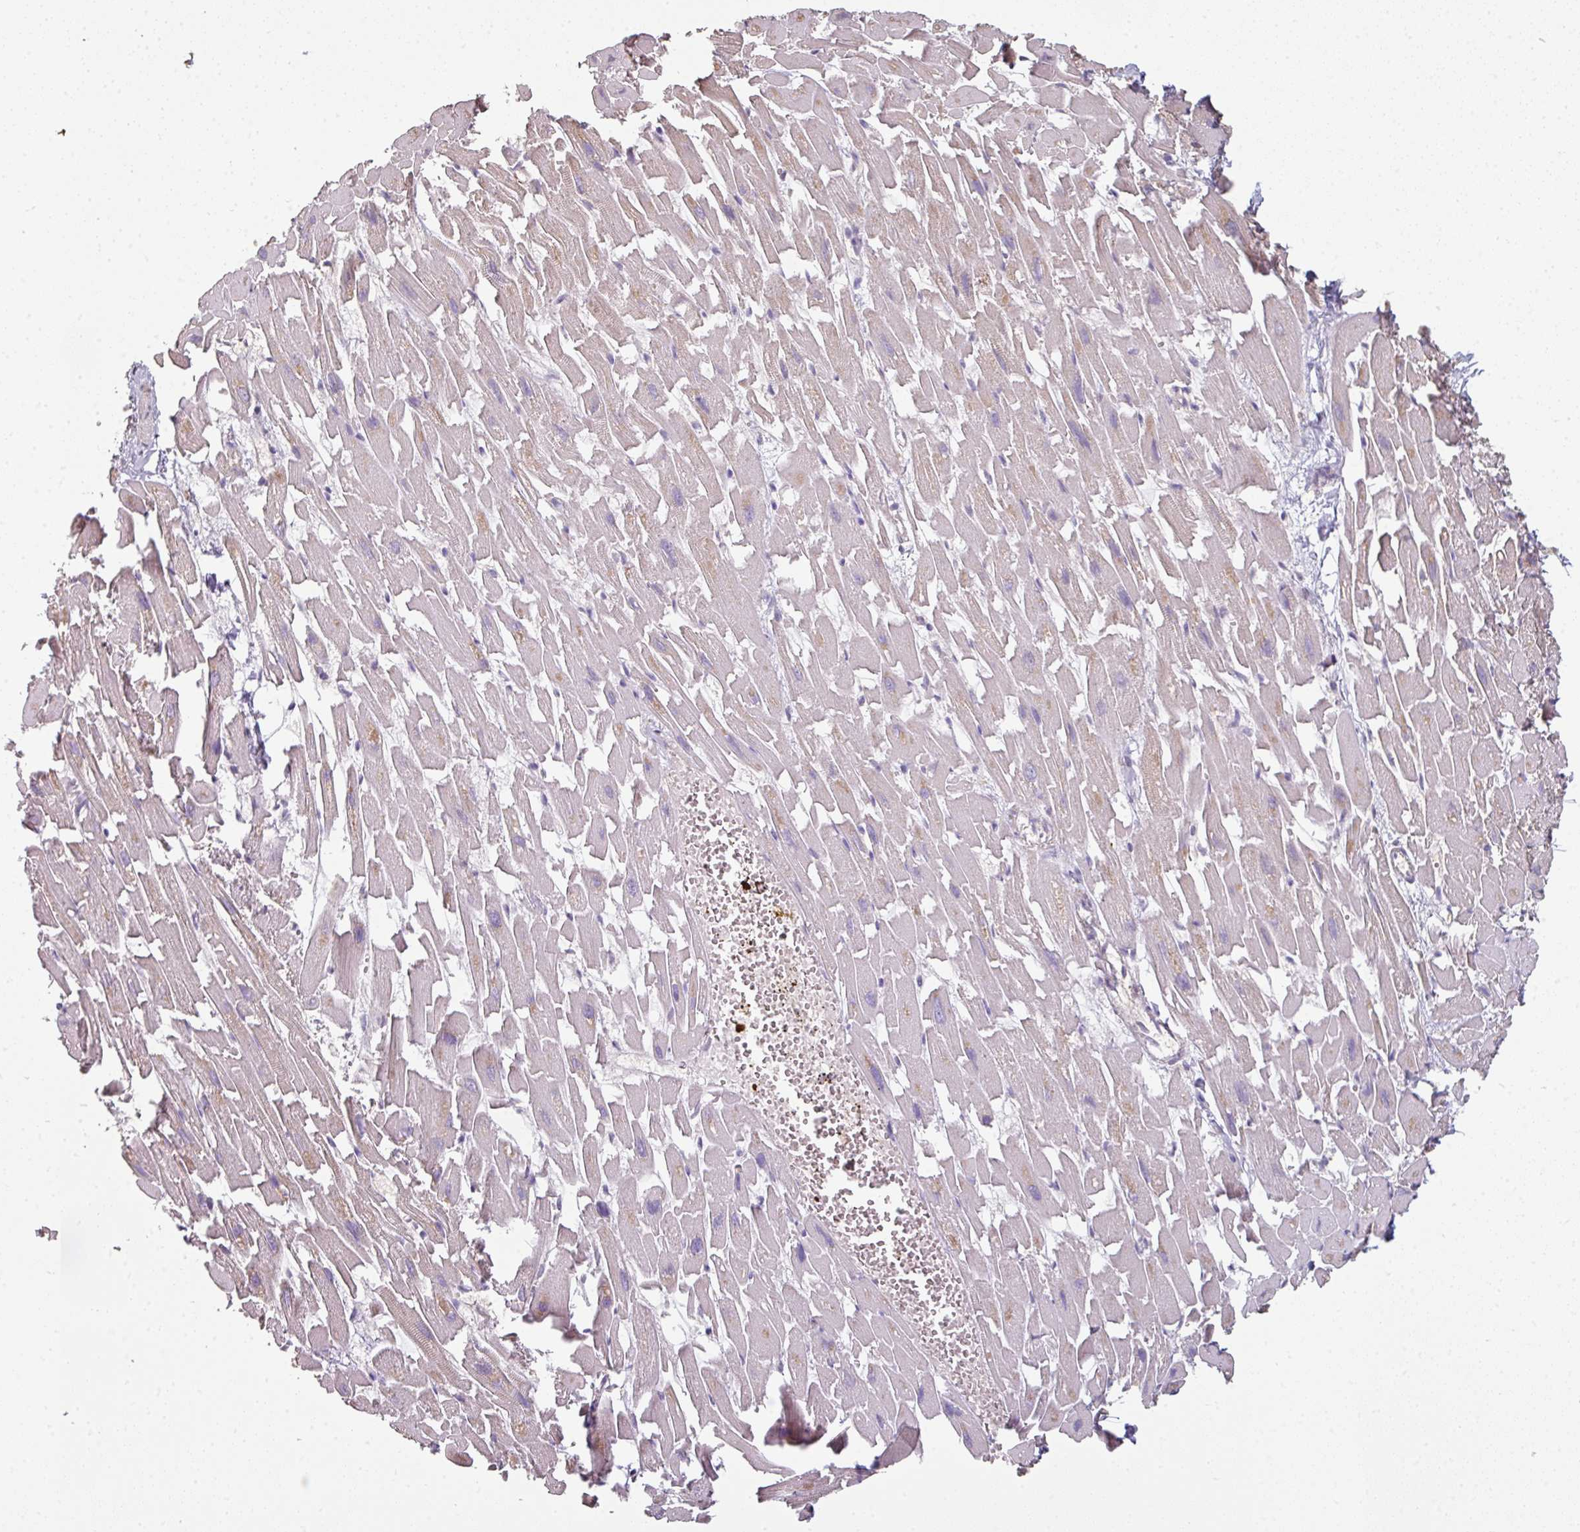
{"staining": {"intensity": "moderate", "quantity": "25%-75%", "location": "cytoplasmic/membranous"}, "tissue": "heart muscle", "cell_type": "Cardiomyocytes", "image_type": "normal", "snomed": [{"axis": "morphology", "description": "Normal tissue, NOS"}, {"axis": "topography", "description": "Heart"}], "caption": "Heart muscle stained with IHC demonstrates moderate cytoplasmic/membranous positivity in approximately 25%-75% of cardiomyocytes. Immunohistochemistry (ihc) stains the protein in brown and the nuclei are stained blue.", "gene": "OLFML2B", "patient": {"sex": "female", "age": 64}}